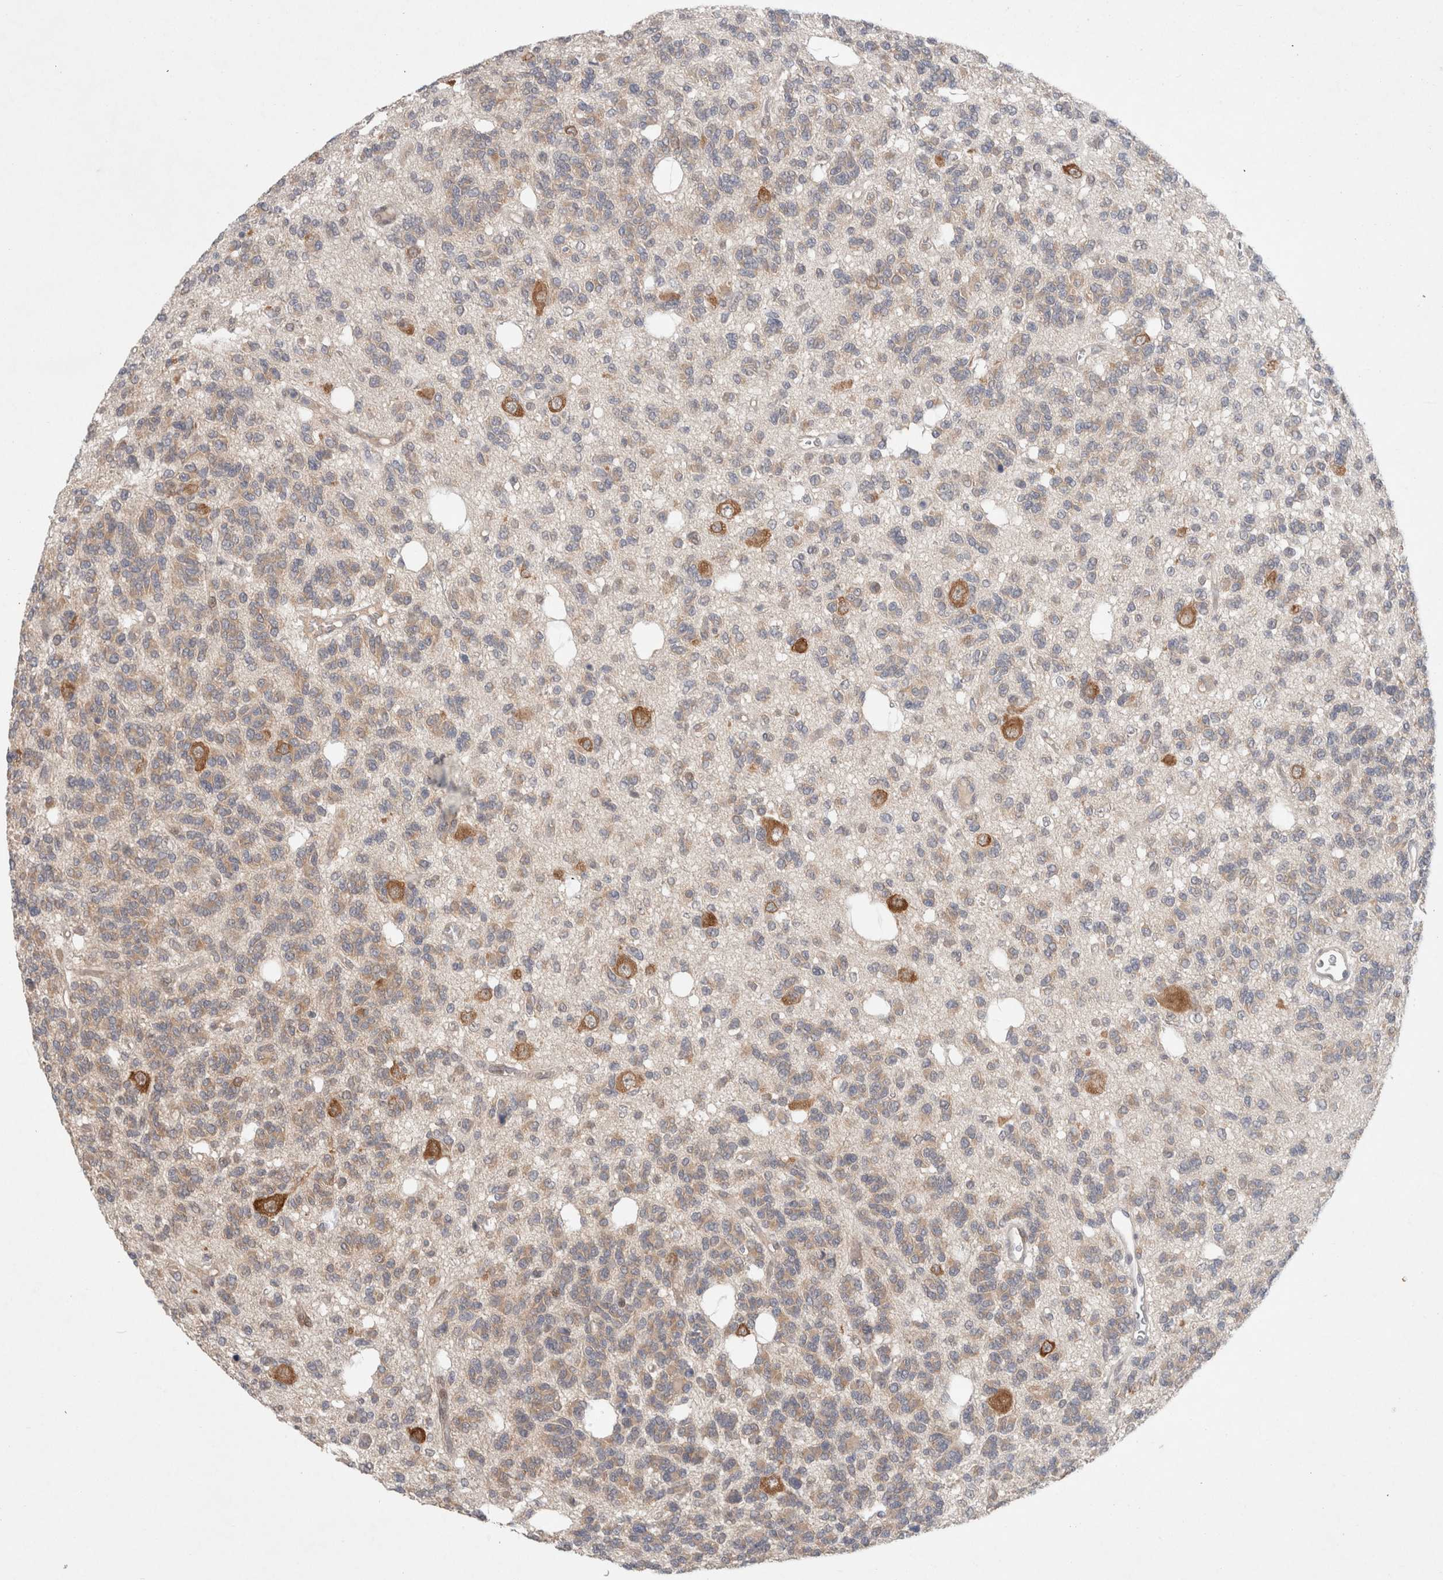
{"staining": {"intensity": "moderate", "quantity": "25%-75%", "location": "cytoplasmic/membranous"}, "tissue": "glioma", "cell_type": "Tumor cells", "image_type": "cancer", "snomed": [{"axis": "morphology", "description": "Glioma, malignant, Low grade"}, {"axis": "topography", "description": "Brain"}], "caption": "Glioma was stained to show a protein in brown. There is medium levels of moderate cytoplasmic/membranous positivity in about 25%-75% of tumor cells. Using DAB (brown) and hematoxylin (blue) stains, captured at high magnification using brightfield microscopy.", "gene": "RASAL2", "patient": {"sex": "male", "age": 38}}